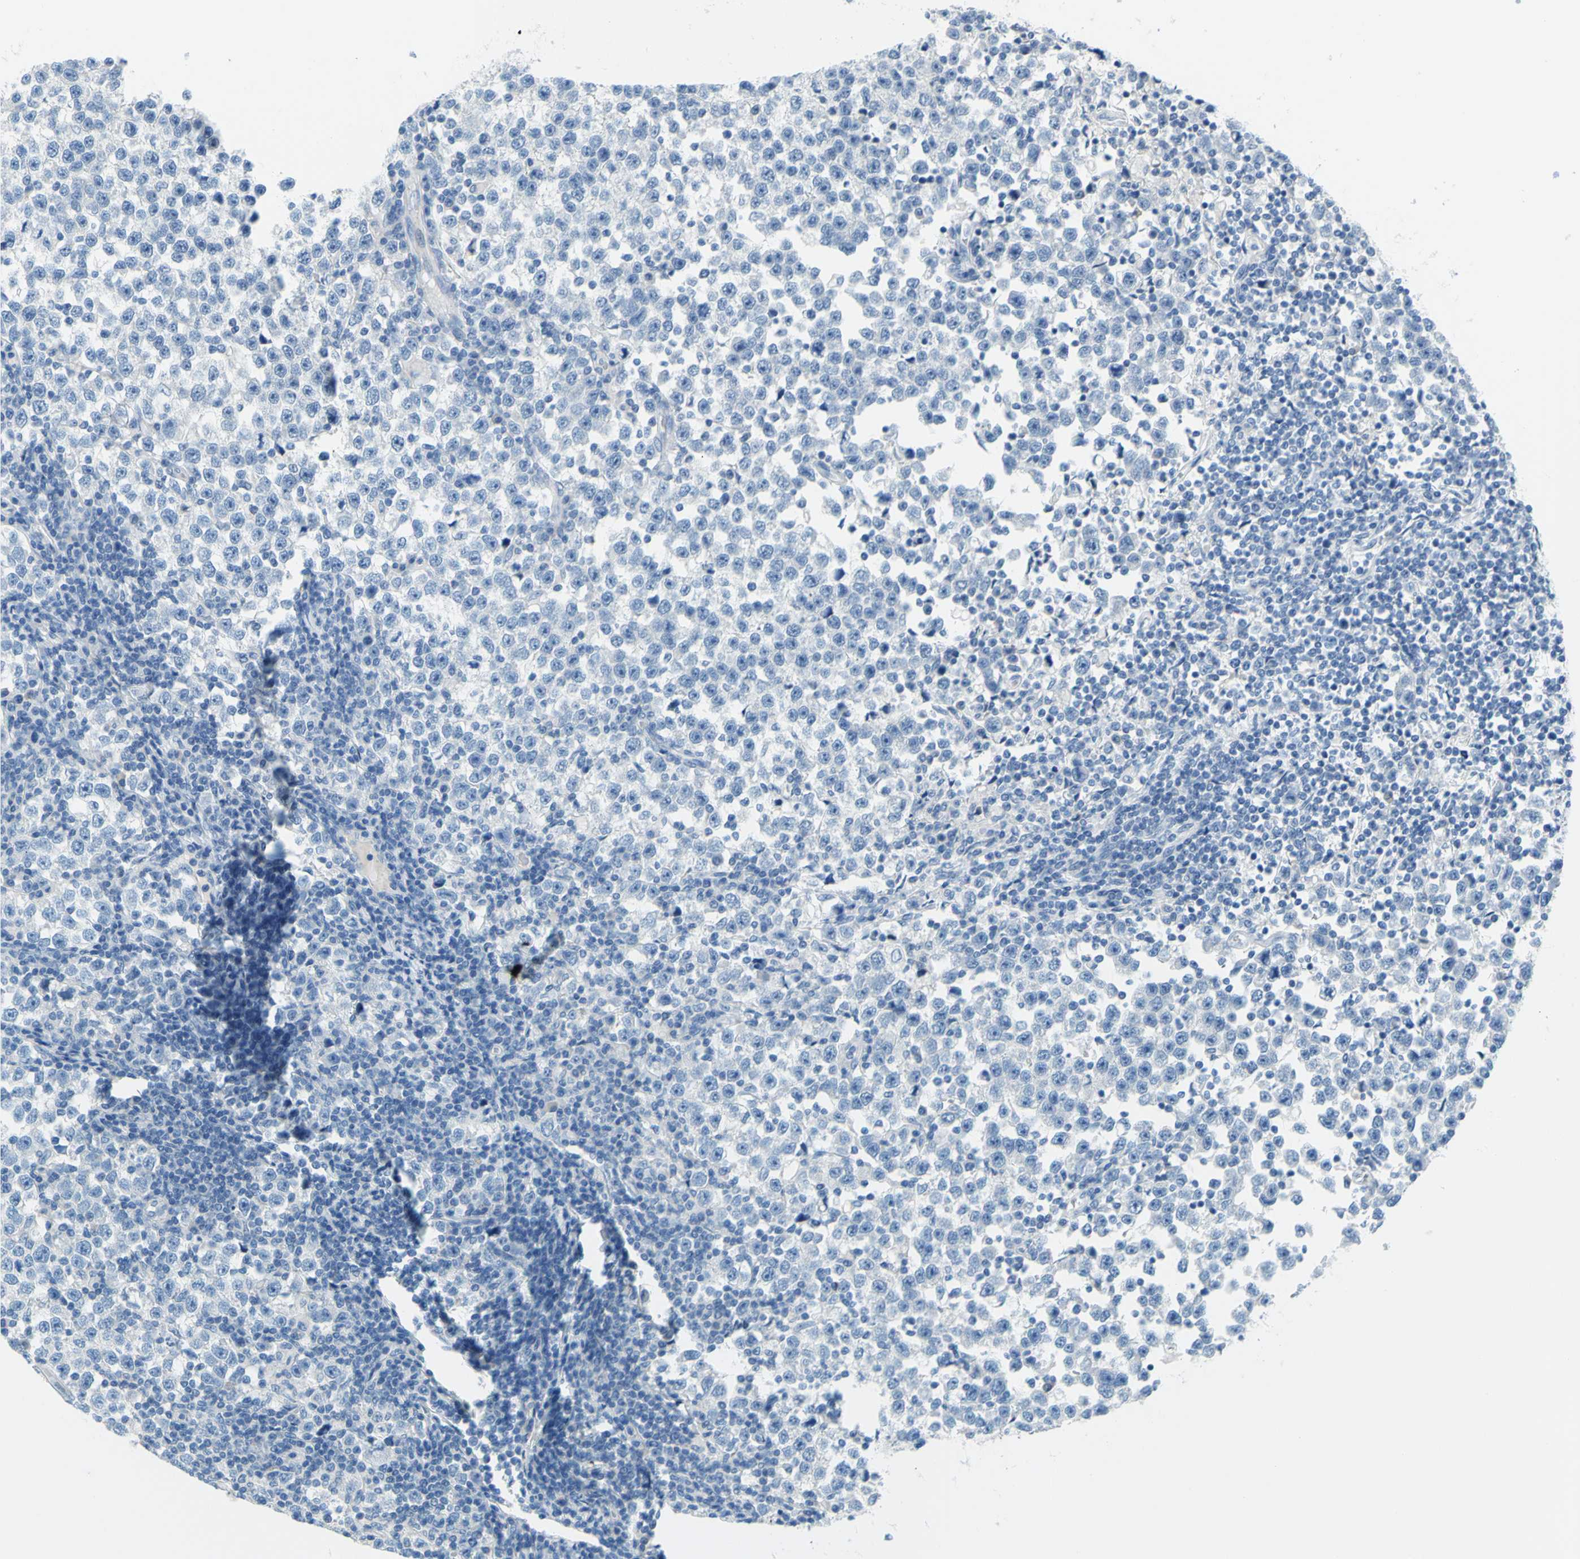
{"staining": {"intensity": "negative", "quantity": "none", "location": "none"}, "tissue": "testis cancer", "cell_type": "Tumor cells", "image_type": "cancer", "snomed": [{"axis": "morphology", "description": "Seminoma, NOS"}, {"axis": "topography", "description": "Testis"}], "caption": "Immunohistochemical staining of testis cancer shows no significant positivity in tumor cells. The staining is performed using DAB (3,3'-diaminobenzidine) brown chromogen with nuclei counter-stained in using hematoxylin.", "gene": "SLC1A2", "patient": {"sex": "male", "age": 43}}